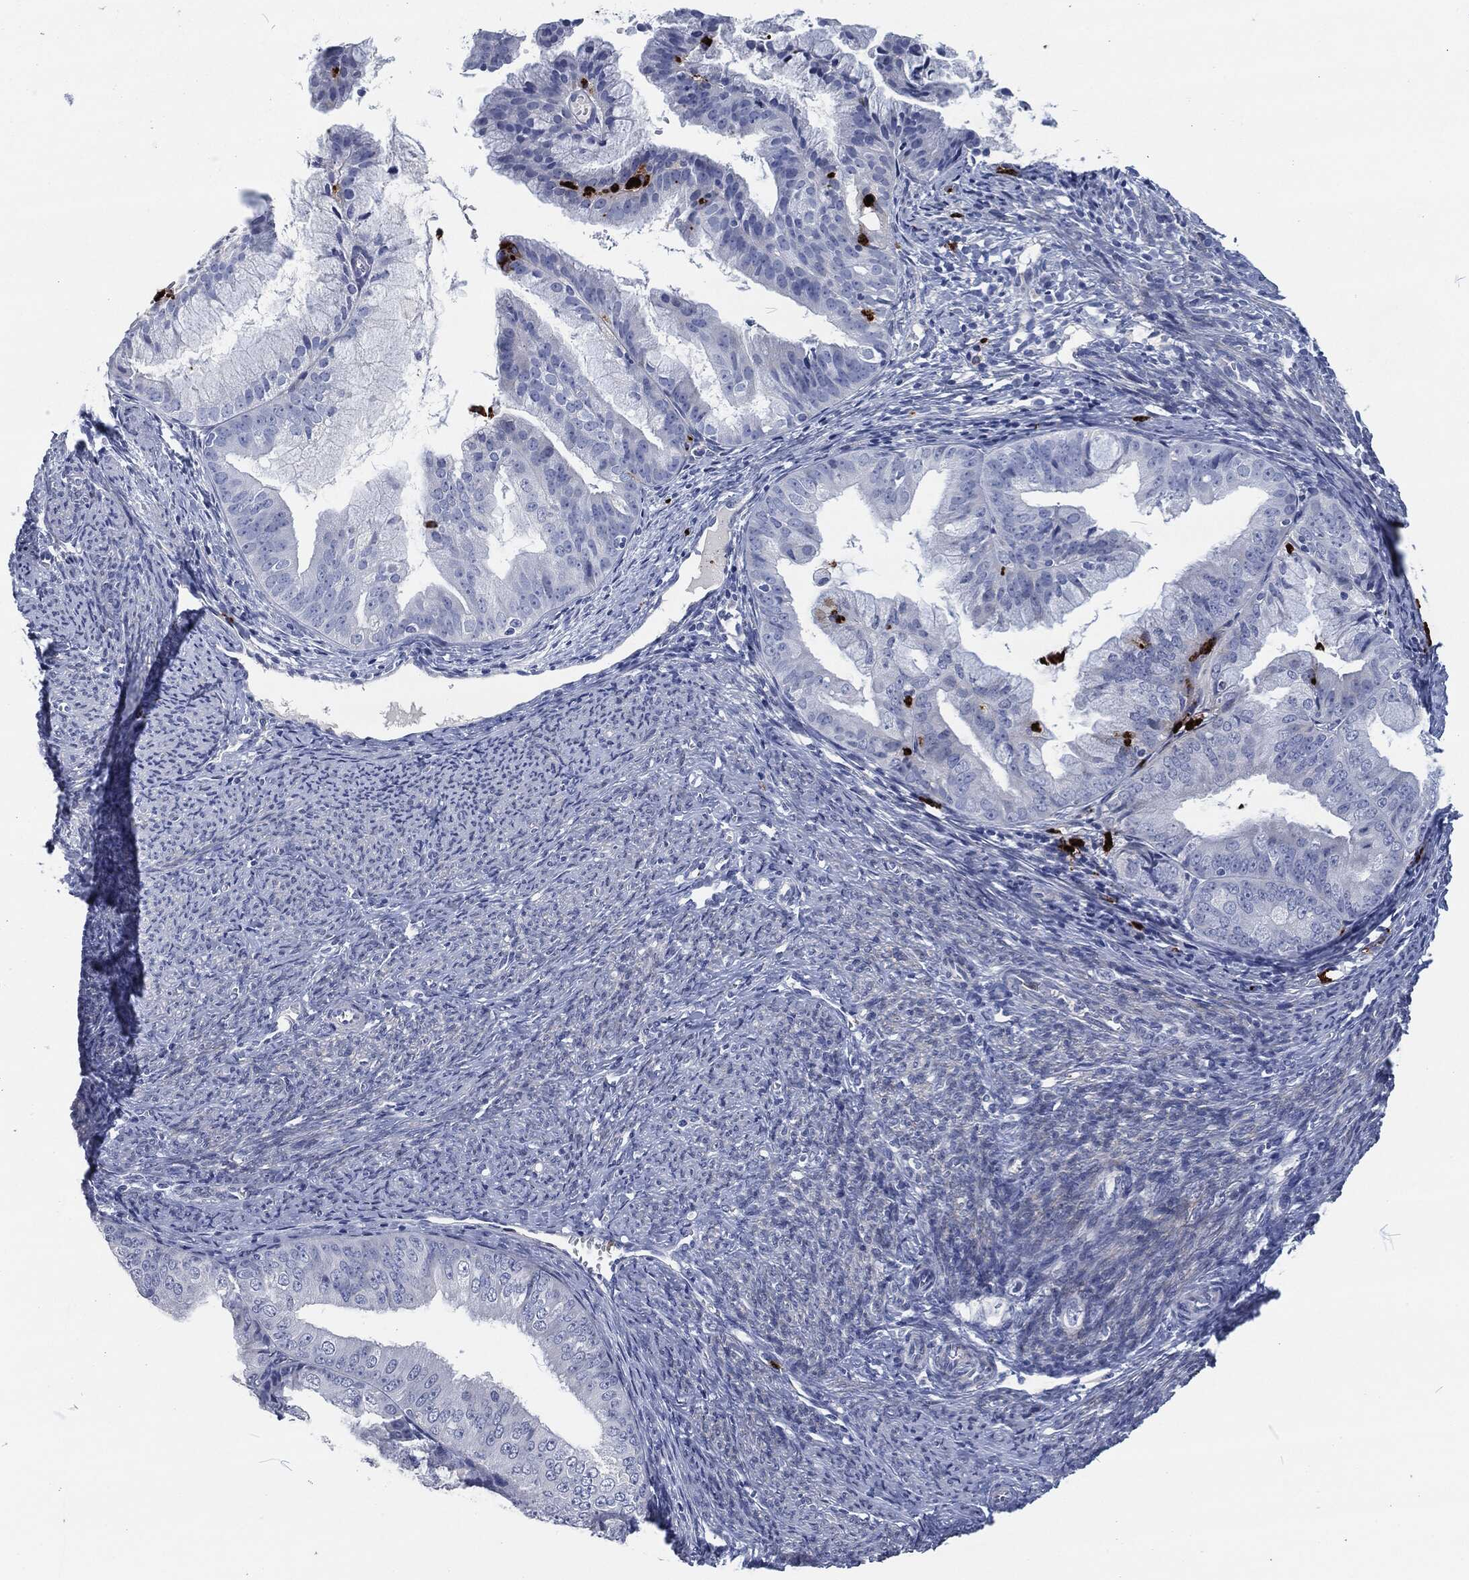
{"staining": {"intensity": "negative", "quantity": "none", "location": "none"}, "tissue": "endometrial cancer", "cell_type": "Tumor cells", "image_type": "cancer", "snomed": [{"axis": "morphology", "description": "Adenocarcinoma, NOS"}, {"axis": "topography", "description": "Endometrium"}], "caption": "DAB (3,3'-diaminobenzidine) immunohistochemical staining of human adenocarcinoma (endometrial) demonstrates no significant positivity in tumor cells.", "gene": "MPO", "patient": {"sex": "female", "age": 63}}